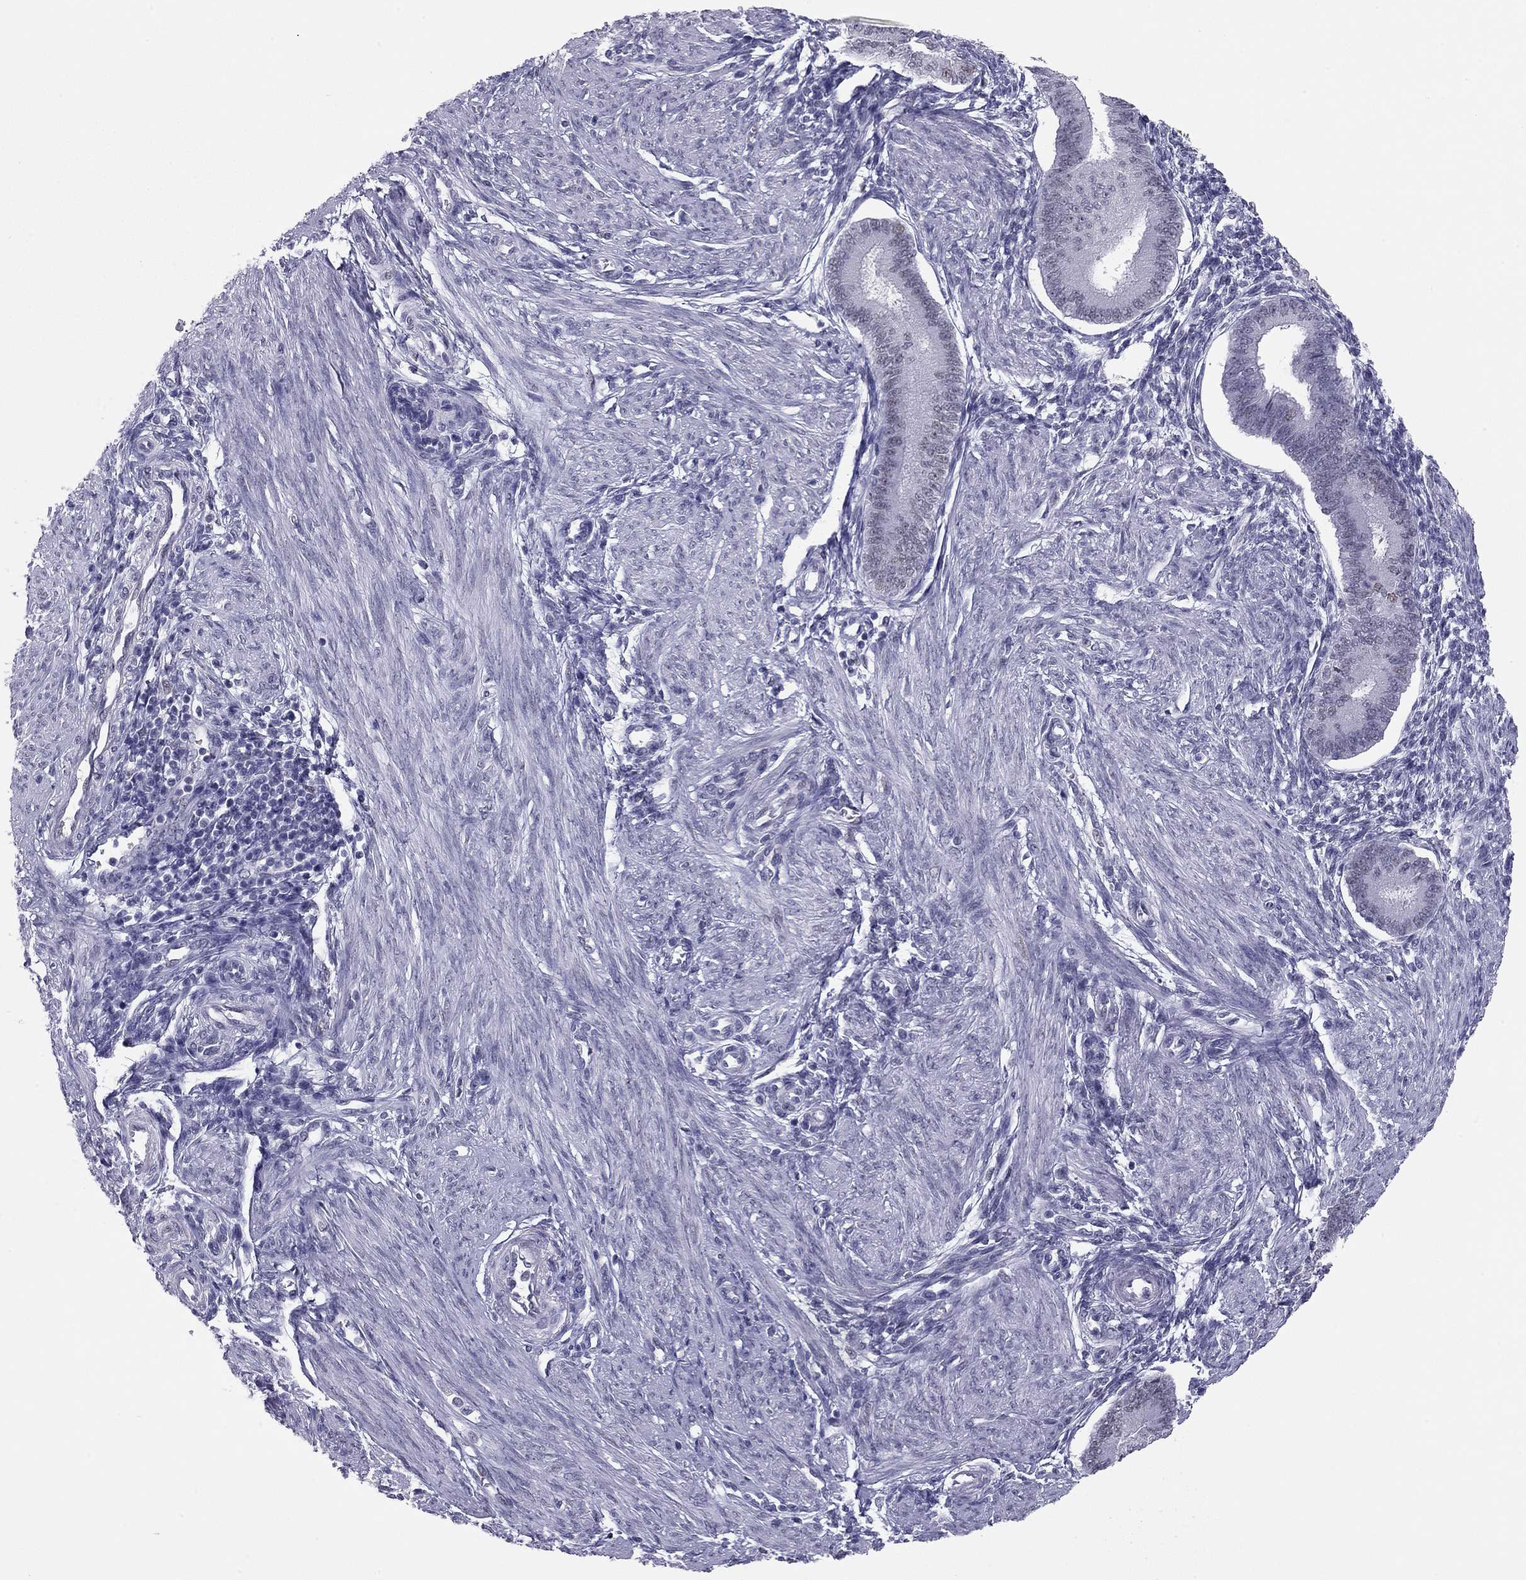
{"staining": {"intensity": "negative", "quantity": "none", "location": "none"}, "tissue": "endometrium", "cell_type": "Cells in endometrial stroma", "image_type": "normal", "snomed": [{"axis": "morphology", "description": "Normal tissue, NOS"}, {"axis": "topography", "description": "Endometrium"}], "caption": "Endometrium was stained to show a protein in brown. There is no significant expression in cells in endometrial stroma. (Brightfield microscopy of DAB (3,3'-diaminobenzidine) immunohistochemistry (IHC) at high magnification).", "gene": "DOT1L", "patient": {"sex": "female", "age": 39}}